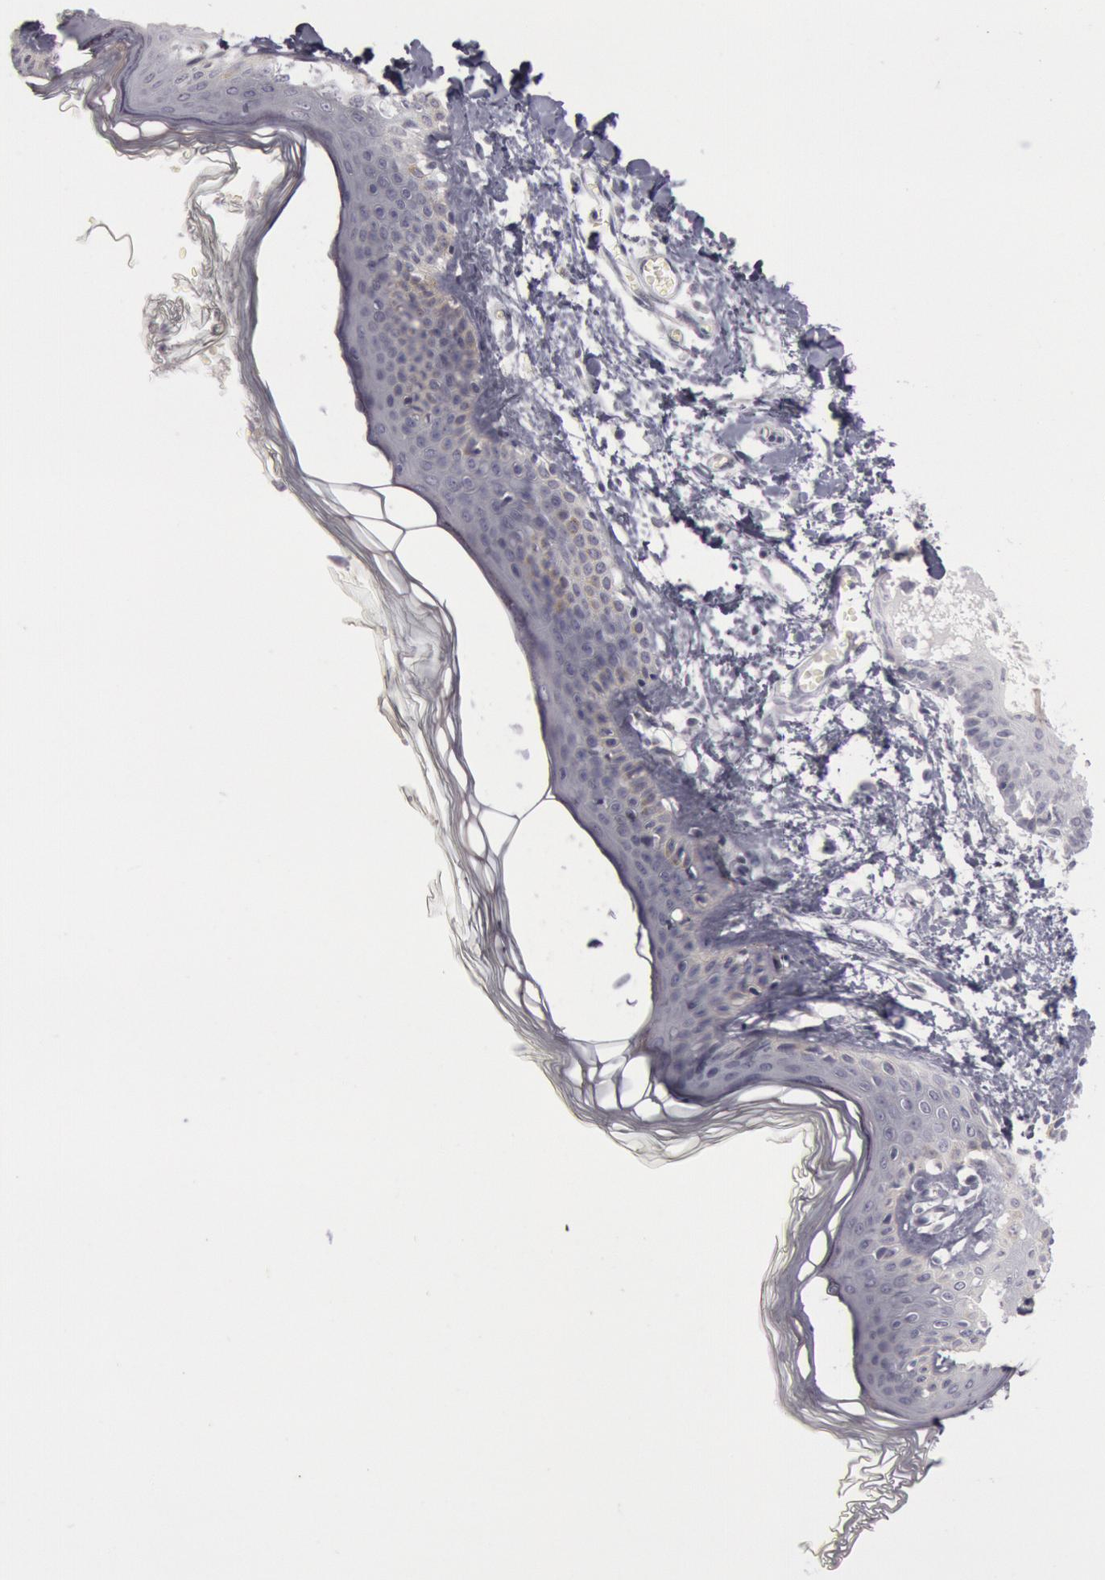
{"staining": {"intensity": "negative", "quantity": "none", "location": "none"}, "tissue": "skin", "cell_type": "Fibroblasts", "image_type": "normal", "snomed": [{"axis": "morphology", "description": "Normal tissue, NOS"}, {"axis": "morphology", "description": "Sarcoma, NOS"}, {"axis": "topography", "description": "Skin"}, {"axis": "topography", "description": "Soft tissue"}], "caption": "There is no significant staining in fibroblasts of skin. (Stains: DAB IHC with hematoxylin counter stain, Microscopy: brightfield microscopy at high magnification).", "gene": "KRT16", "patient": {"sex": "female", "age": 51}}